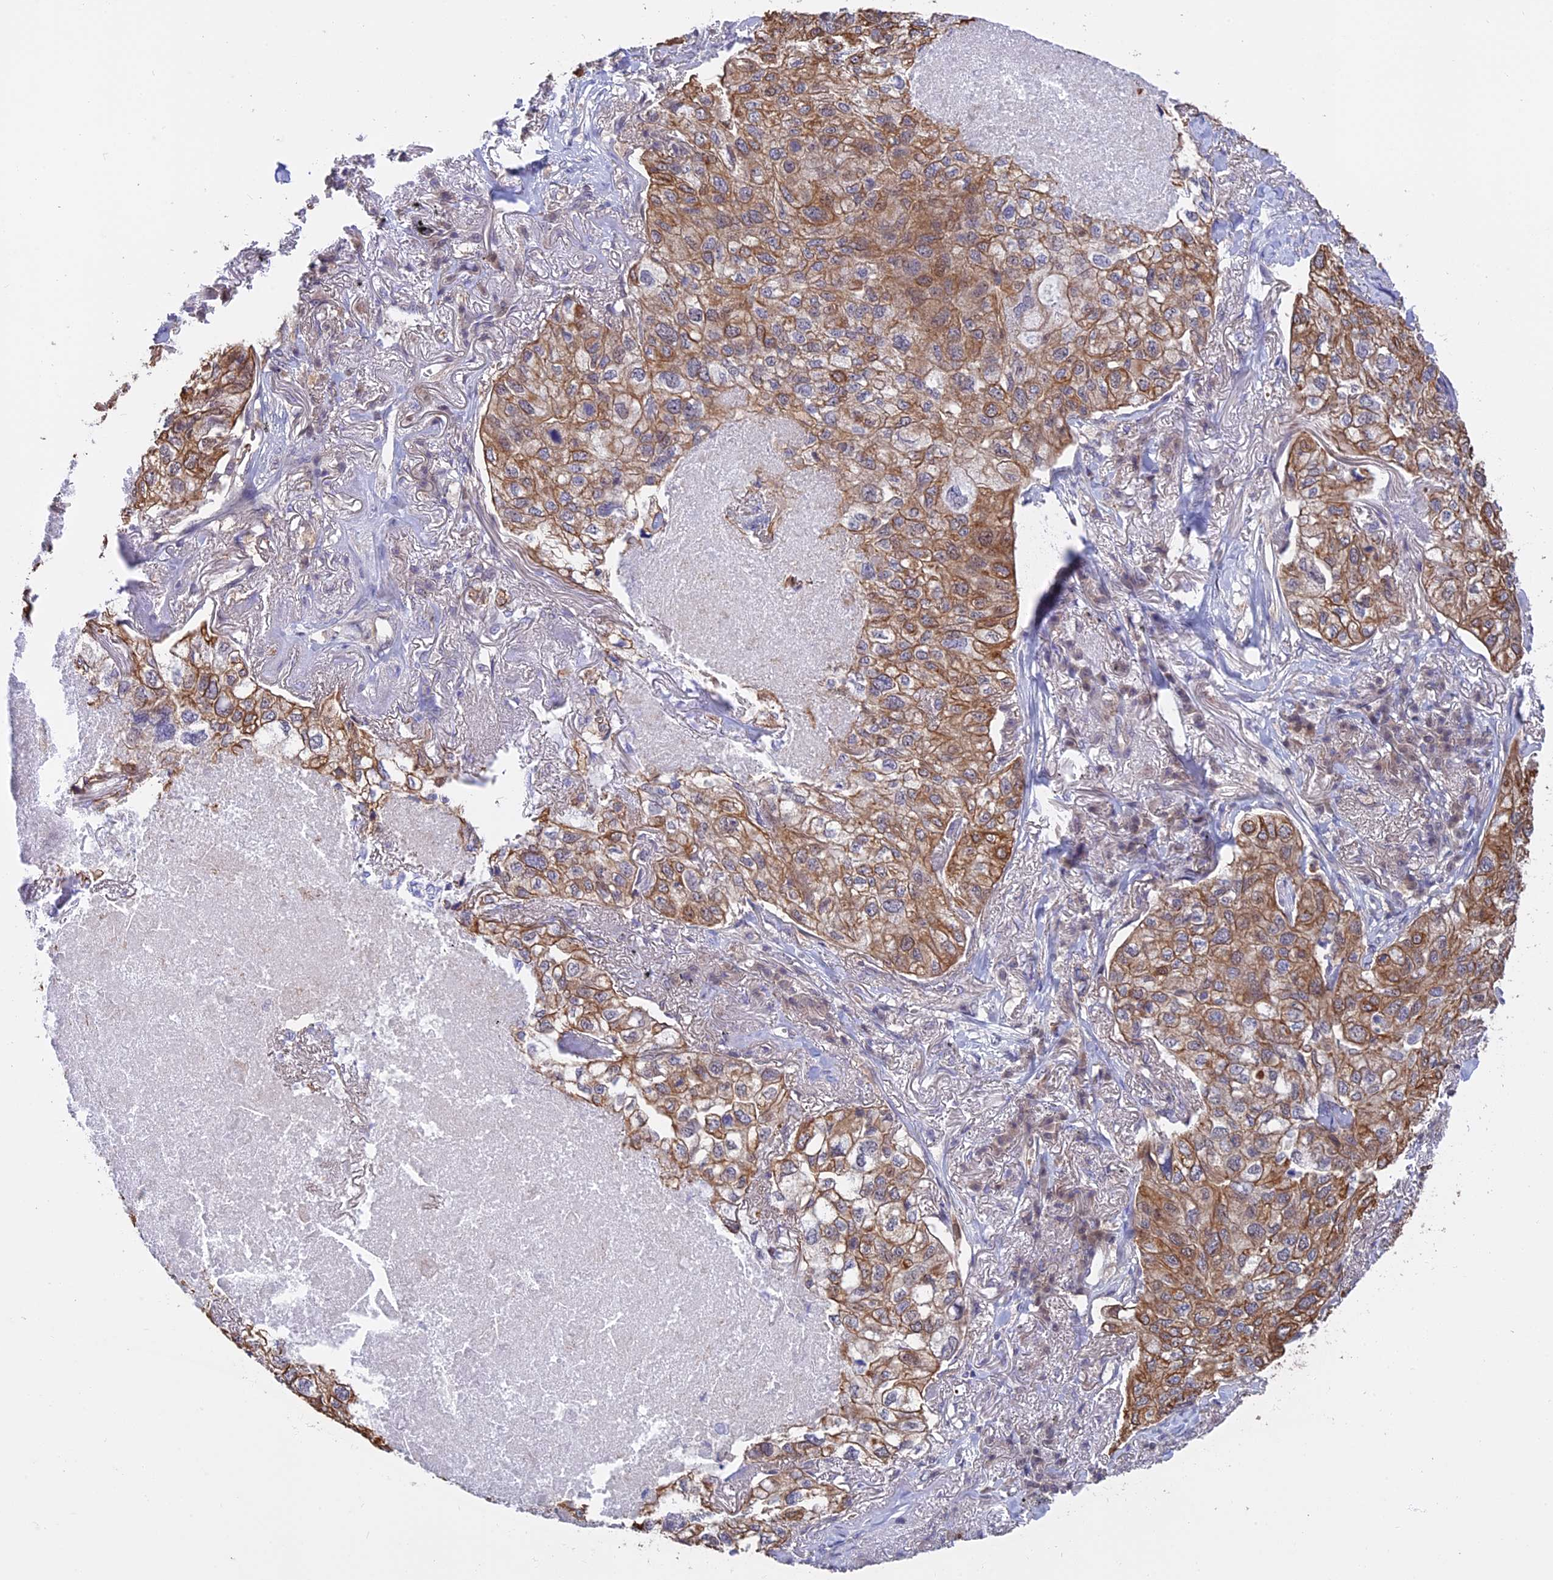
{"staining": {"intensity": "moderate", "quantity": ">75%", "location": "cytoplasmic/membranous"}, "tissue": "lung cancer", "cell_type": "Tumor cells", "image_type": "cancer", "snomed": [{"axis": "morphology", "description": "Adenocarcinoma, NOS"}, {"axis": "topography", "description": "Lung"}], "caption": "IHC staining of adenocarcinoma (lung), which demonstrates medium levels of moderate cytoplasmic/membranous positivity in approximately >75% of tumor cells indicating moderate cytoplasmic/membranous protein staining. The staining was performed using DAB (brown) for protein detection and nuclei were counterstained in hematoxylin (blue).", "gene": "STUB1", "patient": {"sex": "male", "age": 65}}